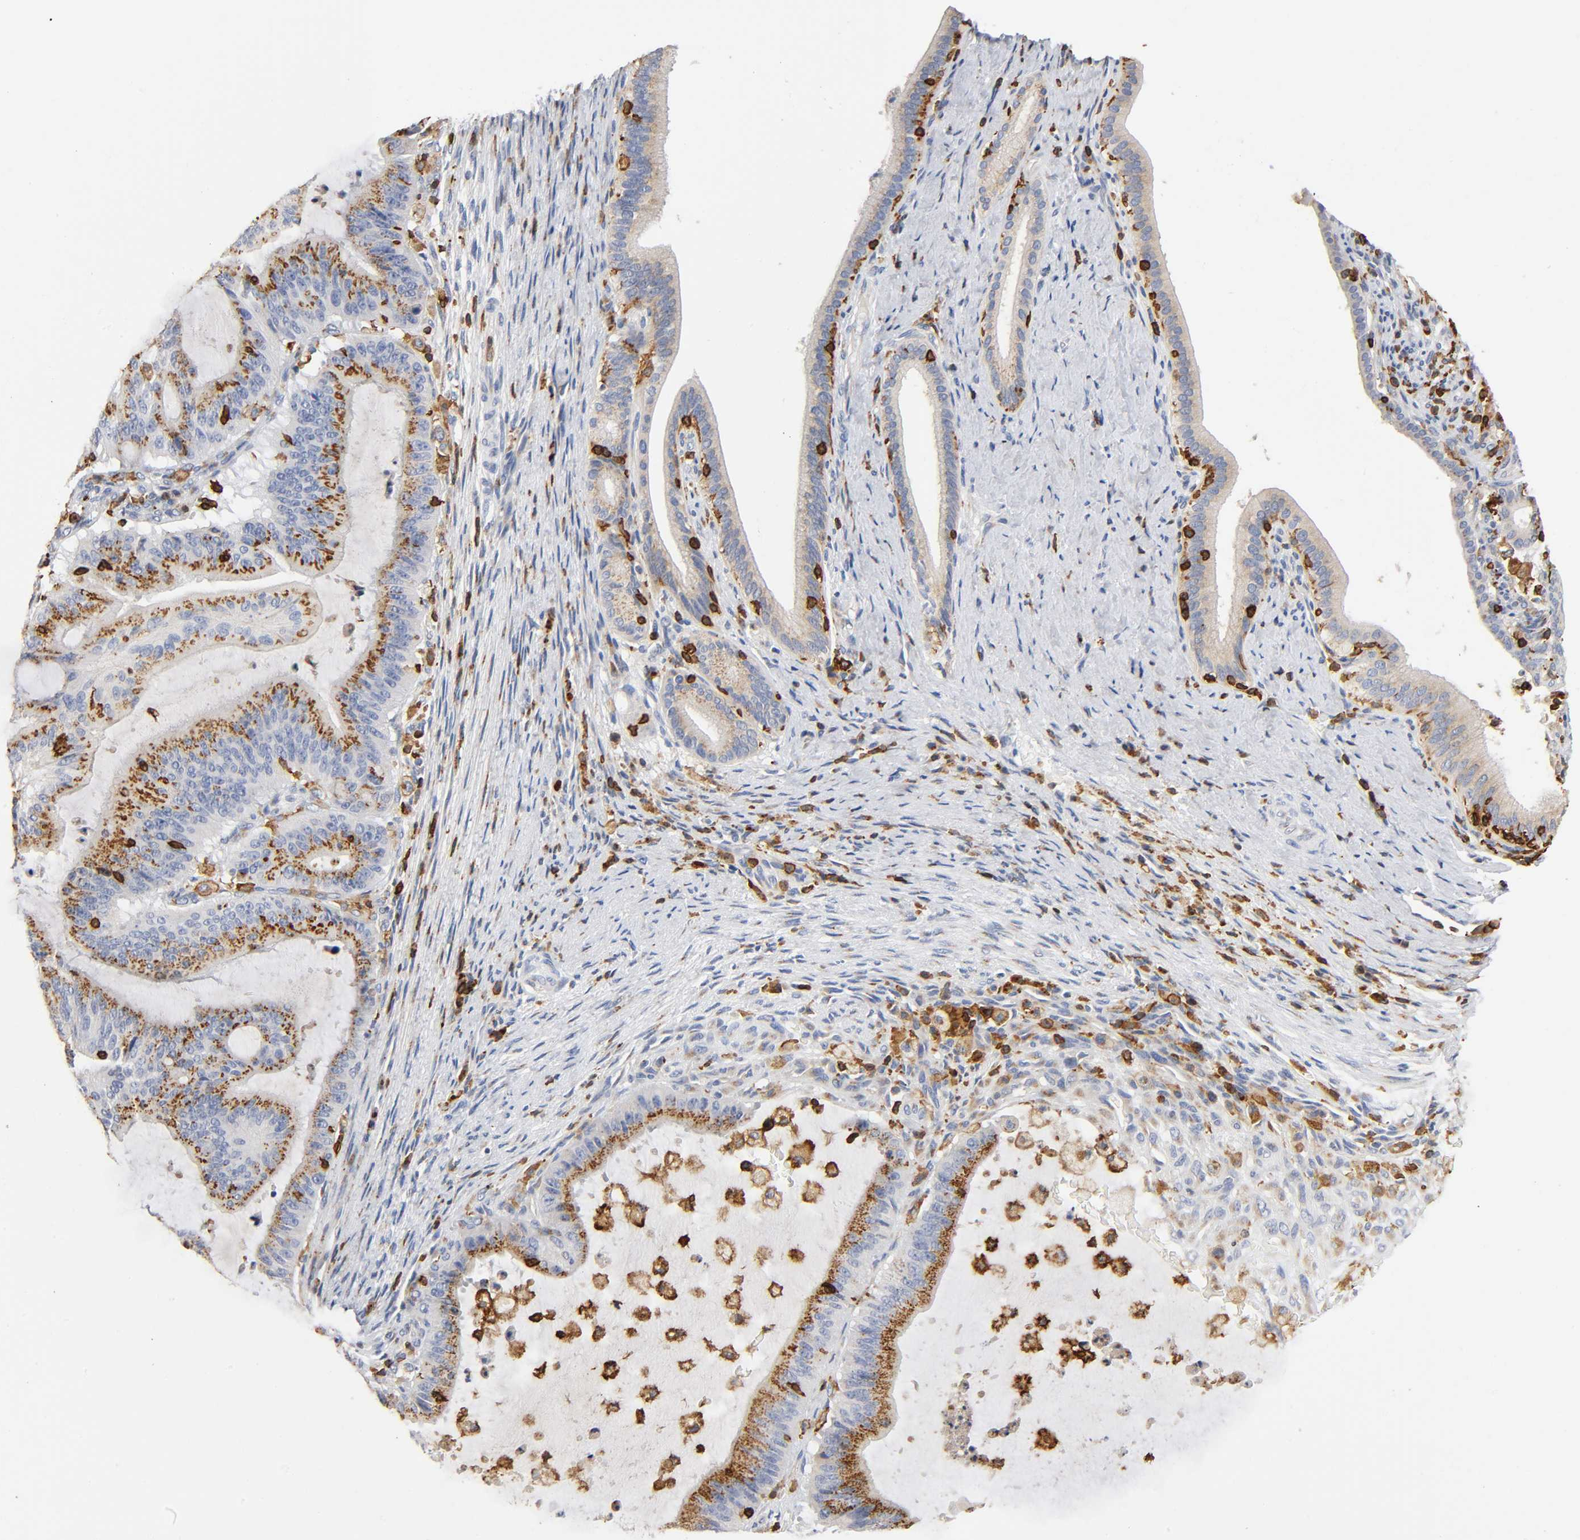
{"staining": {"intensity": "moderate", "quantity": ">75%", "location": "cytoplasmic/membranous"}, "tissue": "liver cancer", "cell_type": "Tumor cells", "image_type": "cancer", "snomed": [{"axis": "morphology", "description": "Cholangiocarcinoma"}, {"axis": "topography", "description": "Liver"}], "caption": "Brown immunohistochemical staining in human liver cholangiocarcinoma exhibits moderate cytoplasmic/membranous positivity in about >75% of tumor cells.", "gene": "CAPN10", "patient": {"sex": "female", "age": 73}}